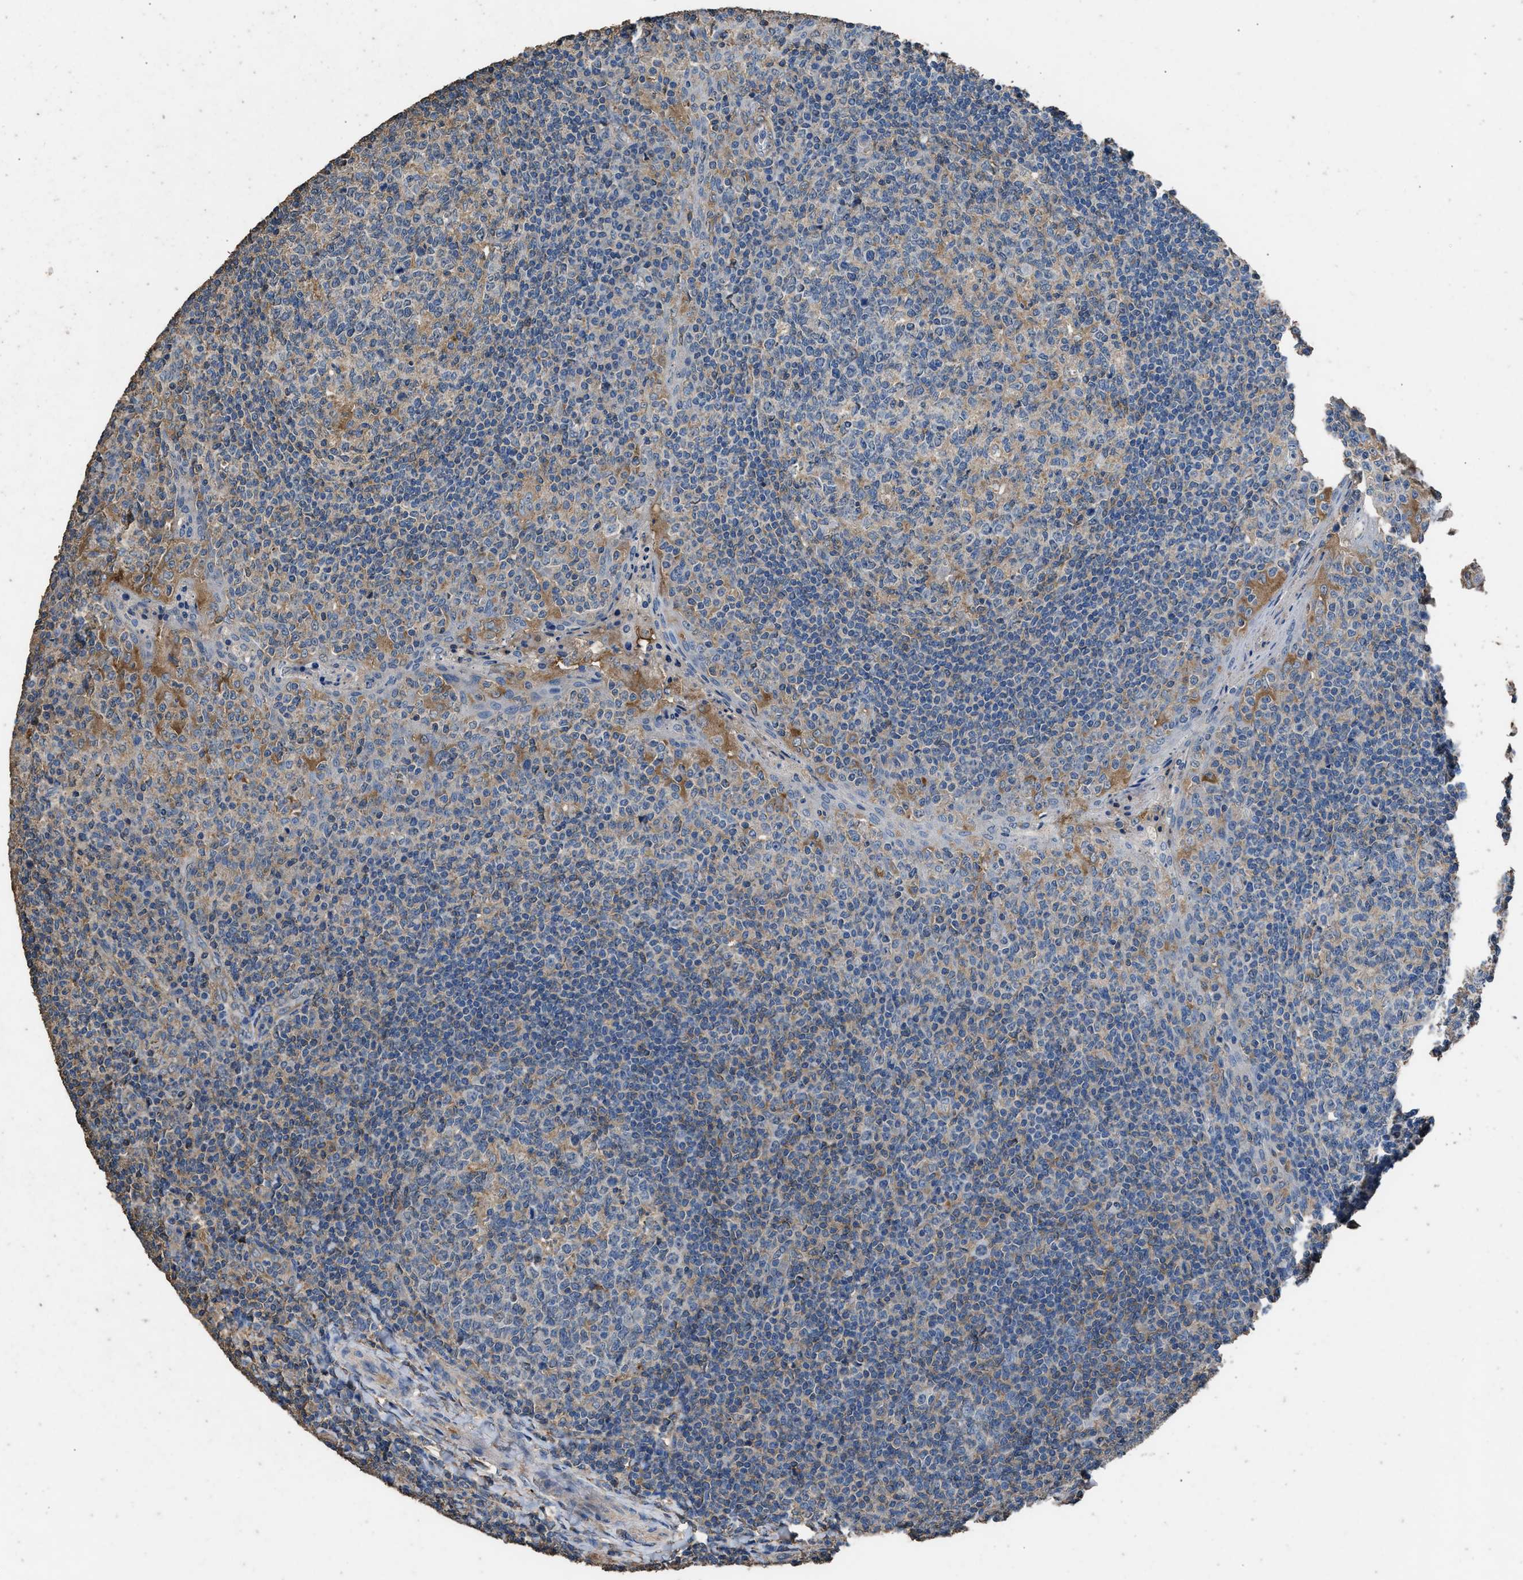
{"staining": {"intensity": "weak", "quantity": "<25%", "location": "cytoplasmic/membranous"}, "tissue": "tonsil", "cell_type": "Germinal center cells", "image_type": "normal", "snomed": [{"axis": "morphology", "description": "Normal tissue, NOS"}, {"axis": "topography", "description": "Tonsil"}], "caption": "Immunohistochemistry (IHC) of normal tonsil reveals no positivity in germinal center cells. (DAB immunohistochemistry (IHC) visualized using brightfield microscopy, high magnification).", "gene": "ITSN1", "patient": {"sex": "female", "age": 19}}